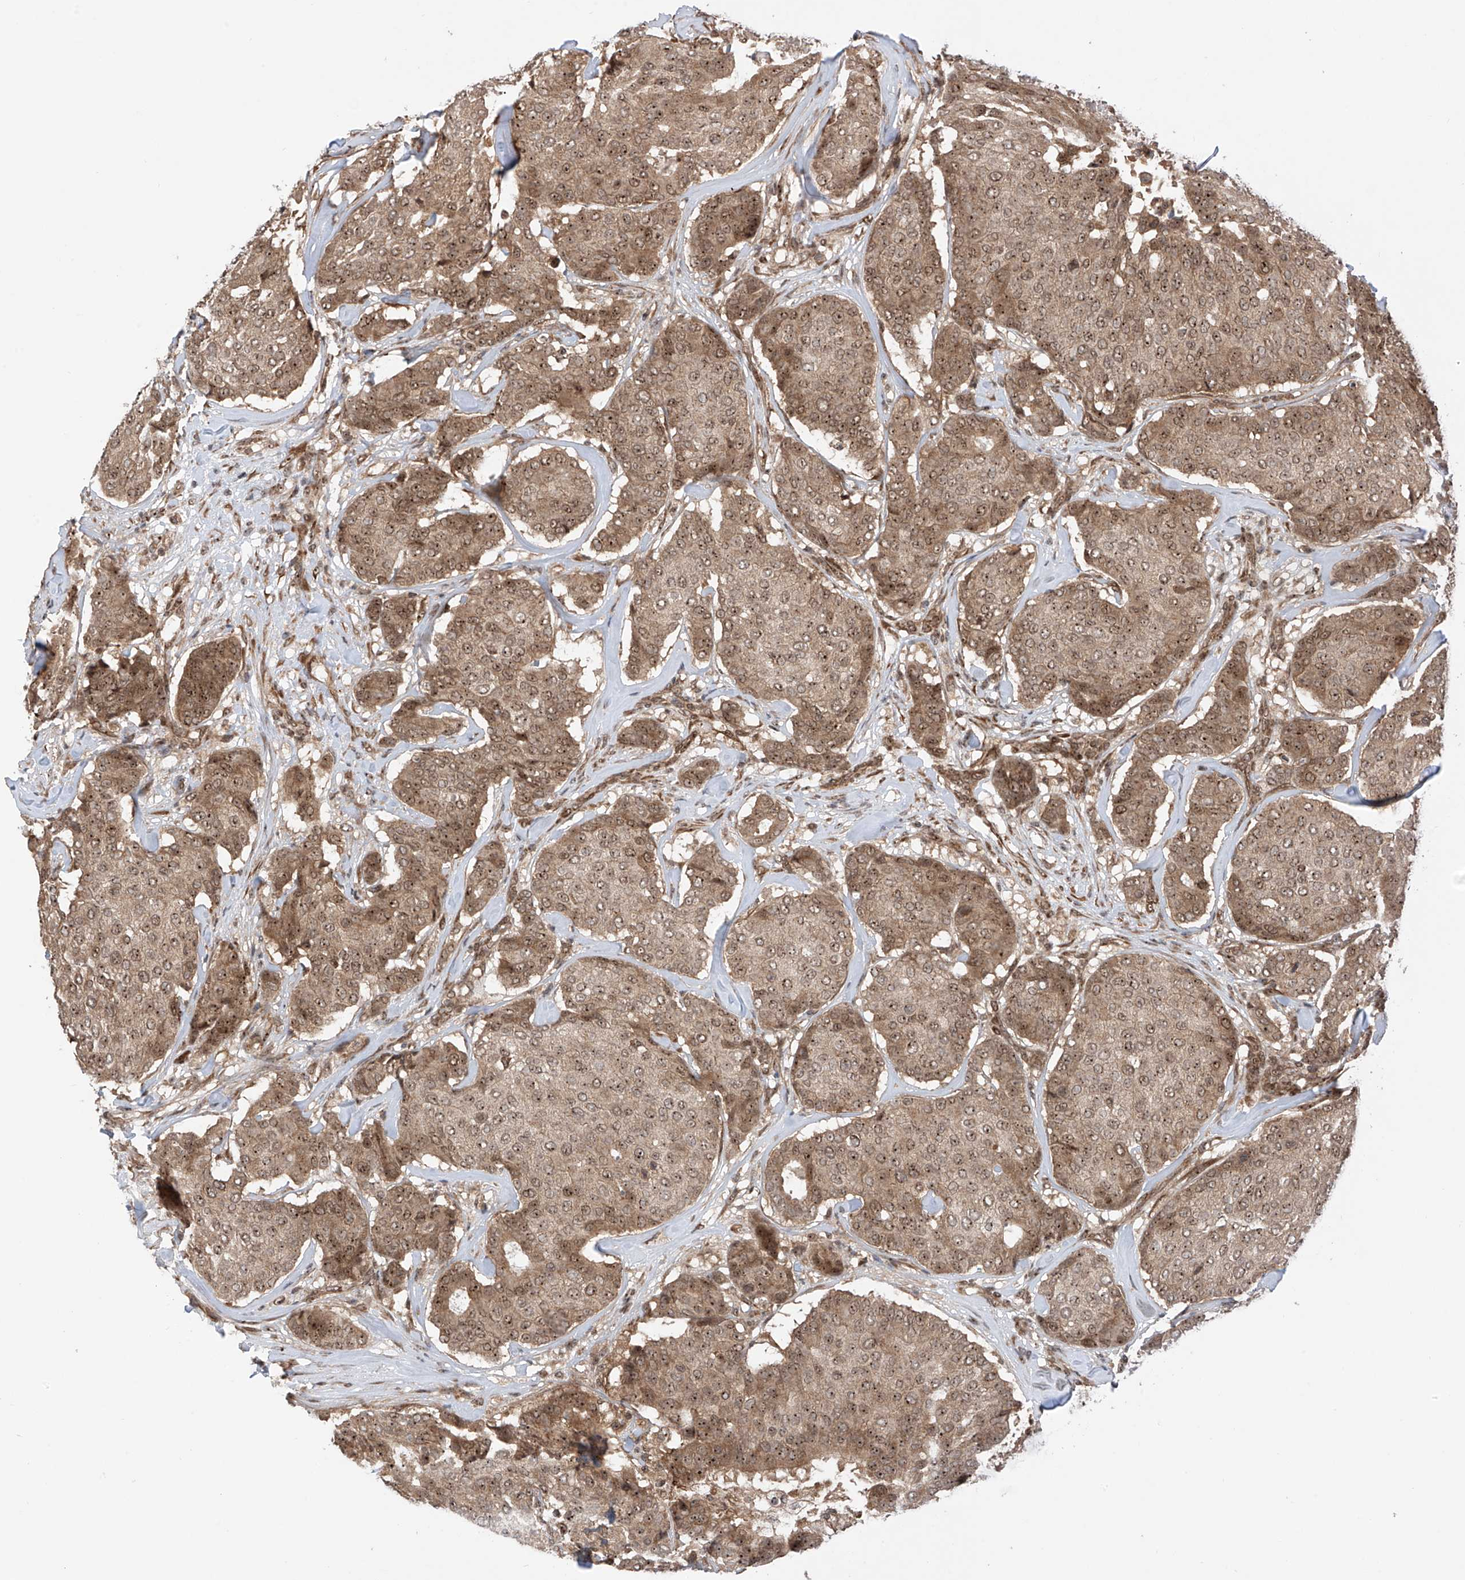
{"staining": {"intensity": "moderate", "quantity": ">75%", "location": "cytoplasmic/membranous,nuclear"}, "tissue": "breast cancer", "cell_type": "Tumor cells", "image_type": "cancer", "snomed": [{"axis": "morphology", "description": "Duct carcinoma"}, {"axis": "topography", "description": "Breast"}], "caption": "Immunohistochemistry image of breast cancer (infiltrating ductal carcinoma) stained for a protein (brown), which demonstrates medium levels of moderate cytoplasmic/membranous and nuclear staining in about >75% of tumor cells.", "gene": "C1orf131", "patient": {"sex": "female", "age": 75}}